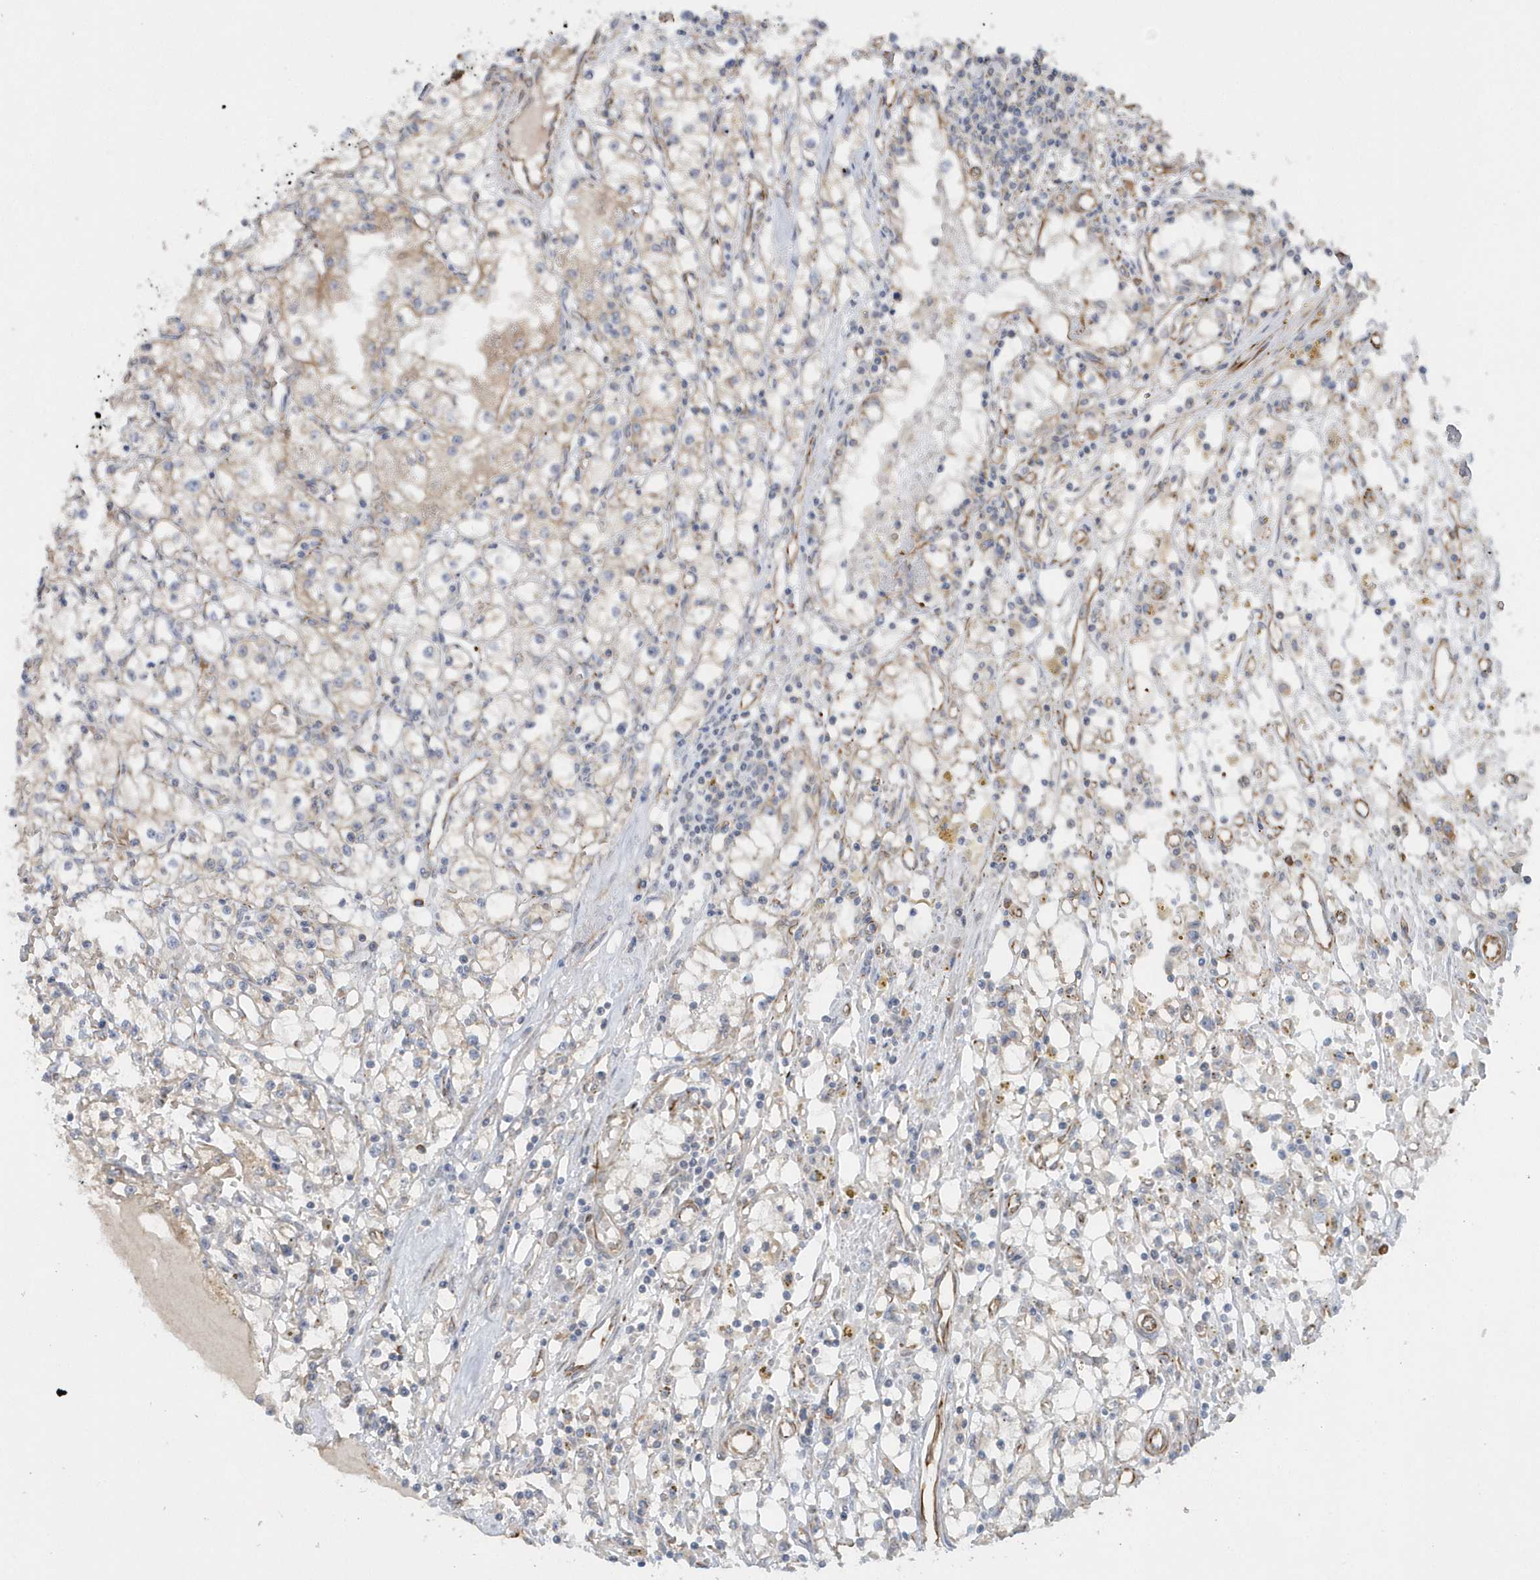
{"staining": {"intensity": "negative", "quantity": "none", "location": "none"}, "tissue": "renal cancer", "cell_type": "Tumor cells", "image_type": "cancer", "snomed": [{"axis": "morphology", "description": "Adenocarcinoma, NOS"}, {"axis": "topography", "description": "Kidney"}], "caption": "Immunohistochemistry (IHC) histopathology image of neoplastic tissue: adenocarcinoma (renal) stained with DAB exhibits no significant protein staining in tumor cells.", "gene": "RAB17", "patient": {"sex": "male", "age": 56}}